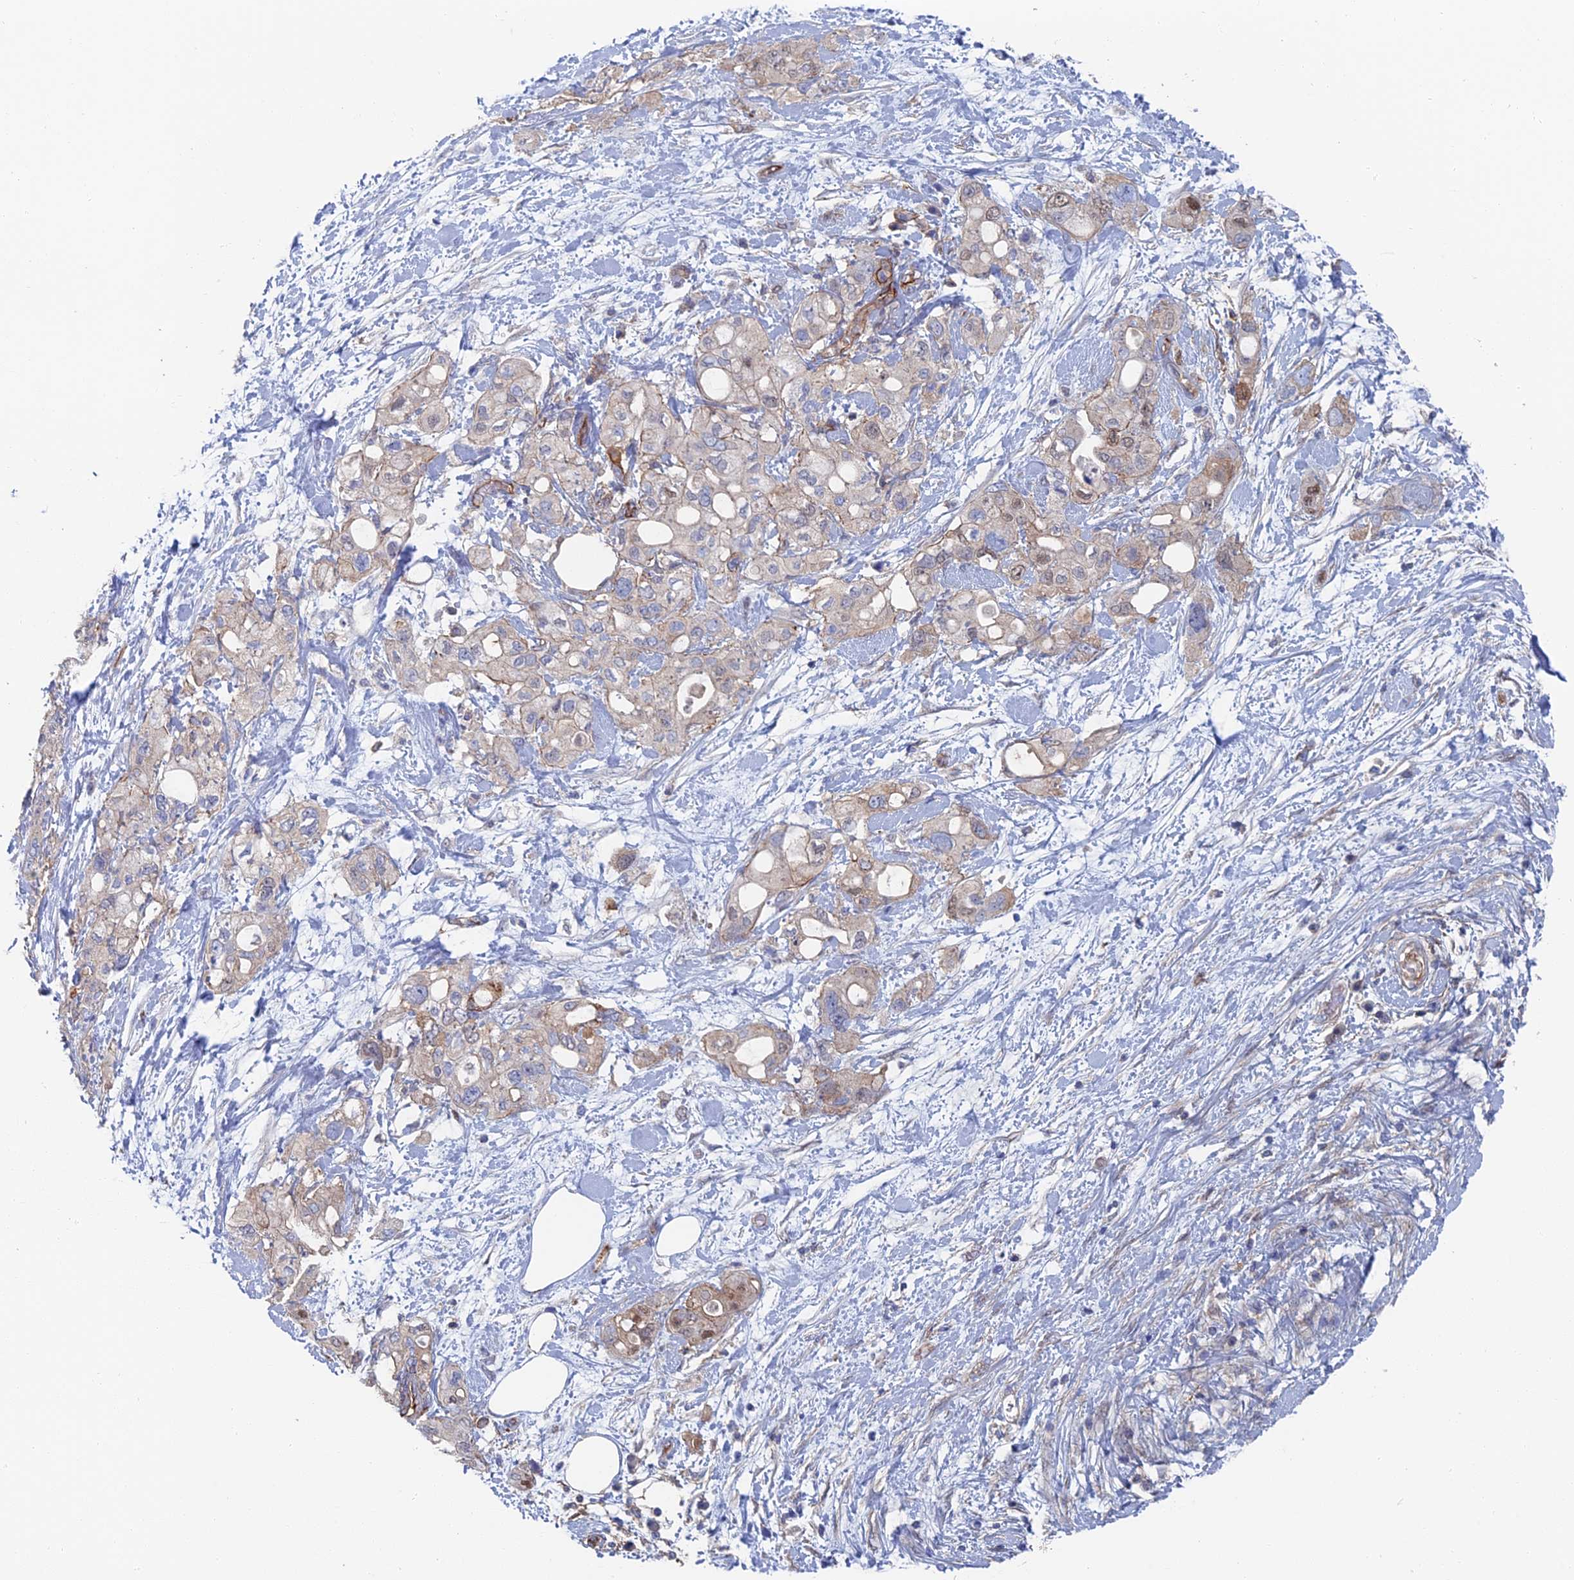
{"staining": {"intensity": "moderate", "quantity": "<25%", "location": "cytoplasmic/membranous"}, "tissue": "pancreatic cancer", "cell_type": "Tumor cells", "image_type": "cancer", "snomed": [{"axis": "morphology", "description": "Inflammation, NOS"}, {"axis": "morphology", "description": "Adenocarcinoma, NOS"}, {"axis": "topography", "description": "Pancreas"}], "caption": "Tumor cells demonstrate low levels of moderate cytoplasmic/membranous expression in approximately <25% of cells in adenocarcinoma (pancreatic).", "gene": "SNX11", "patient": {"sex": "female", "age": 56}}